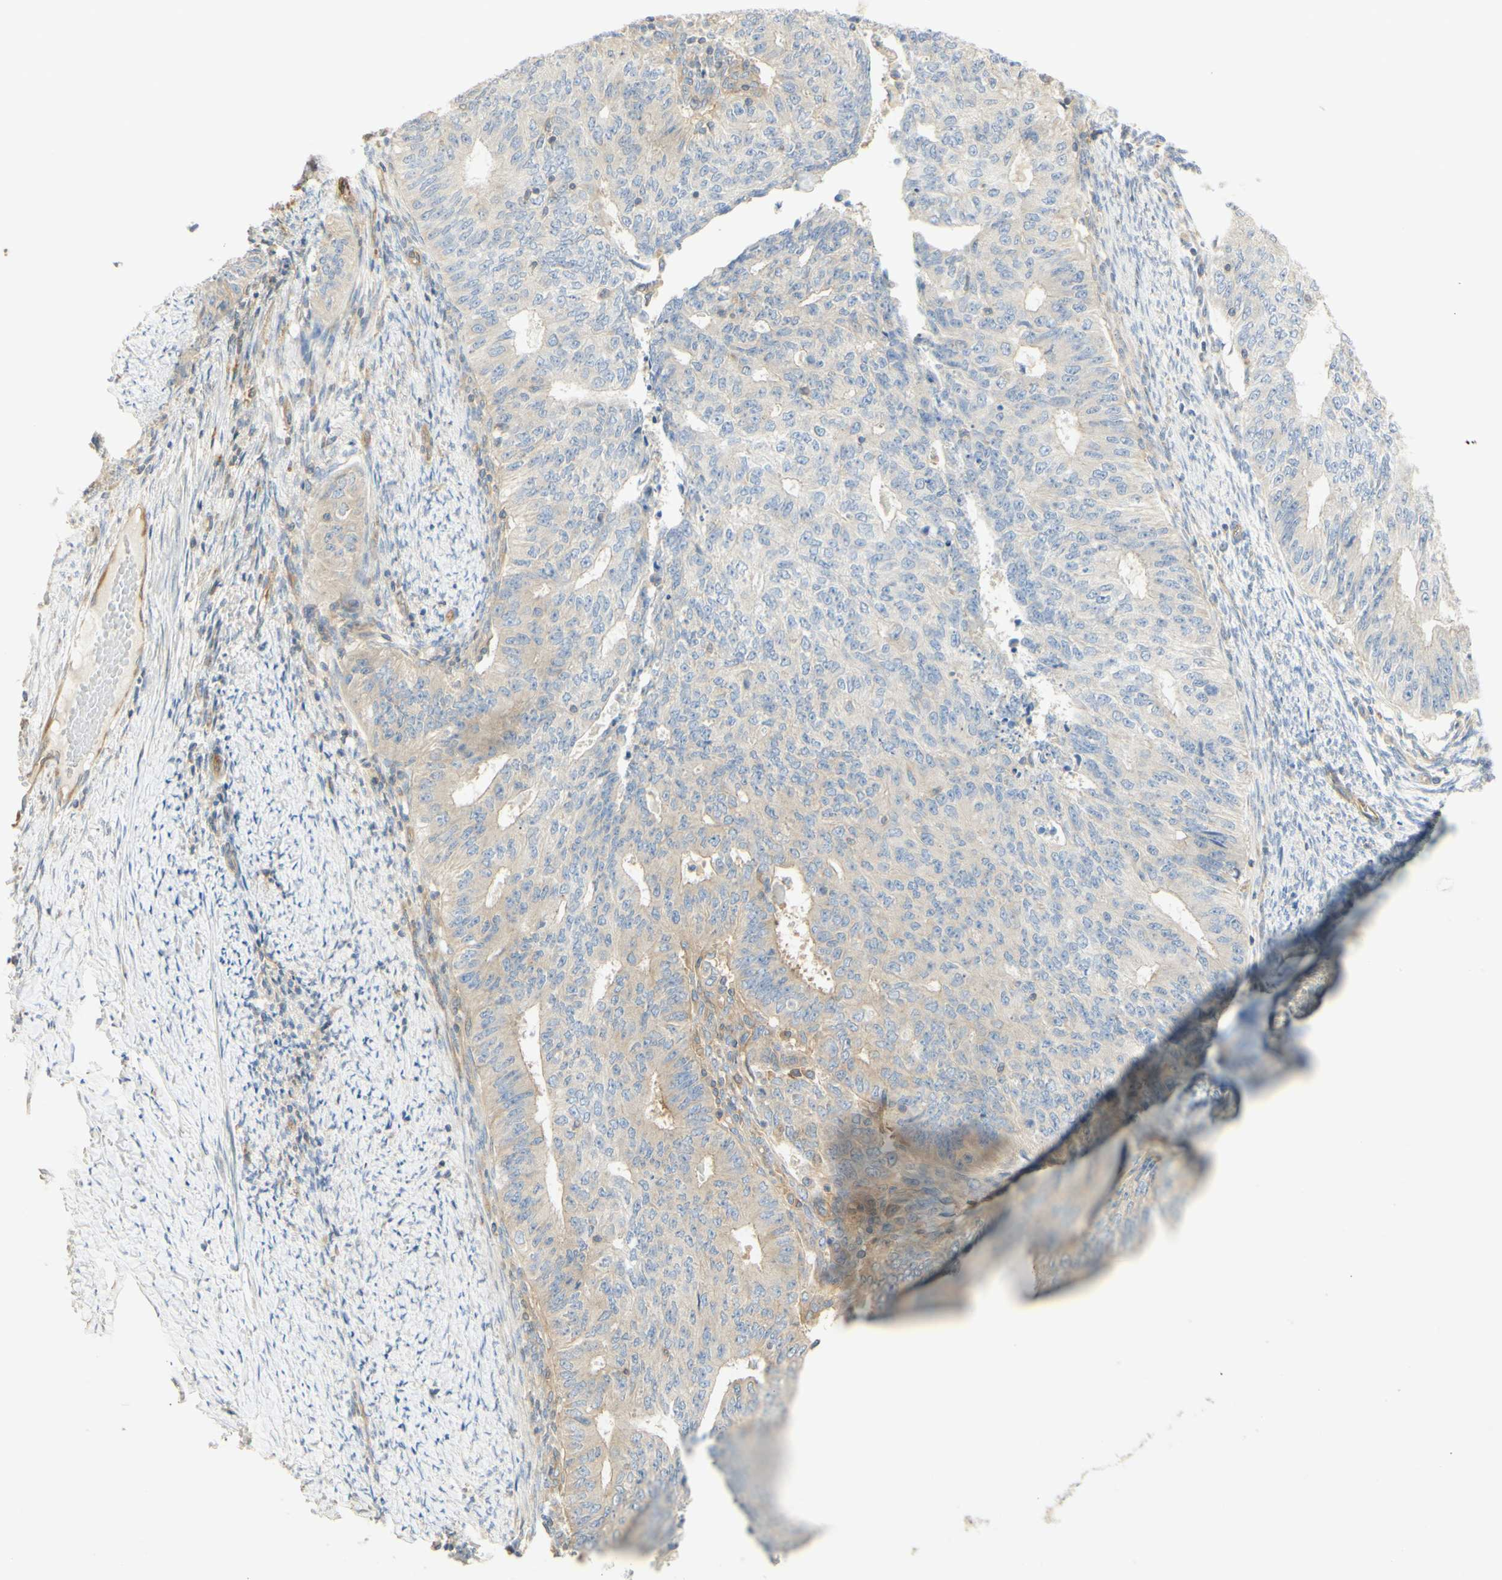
{"staining": {"intensity": "moderate", "quantity": "25%-75%", "location": "cytoplasmic/membranous"}, "tissue": "endometrial cancer", "cell_type": "Tumor cells", "image_type": "cancer", "snomed": [{"axis": "morphology", "description": "Adenocarcinoma, NOS"}, {"axis": "topography", "description": "Endometrium"}], "caption": "Endometrial cancer was stained to show a protein in brown. There is medium levels of moderate cytoplasmic/membranous staining in about 25%-75% of tumor cells. (Brightfield microscopy of DAB IHC at high magnification).", "gene": "IKBKG", "patient": {"sex": "female", "age": 32}}